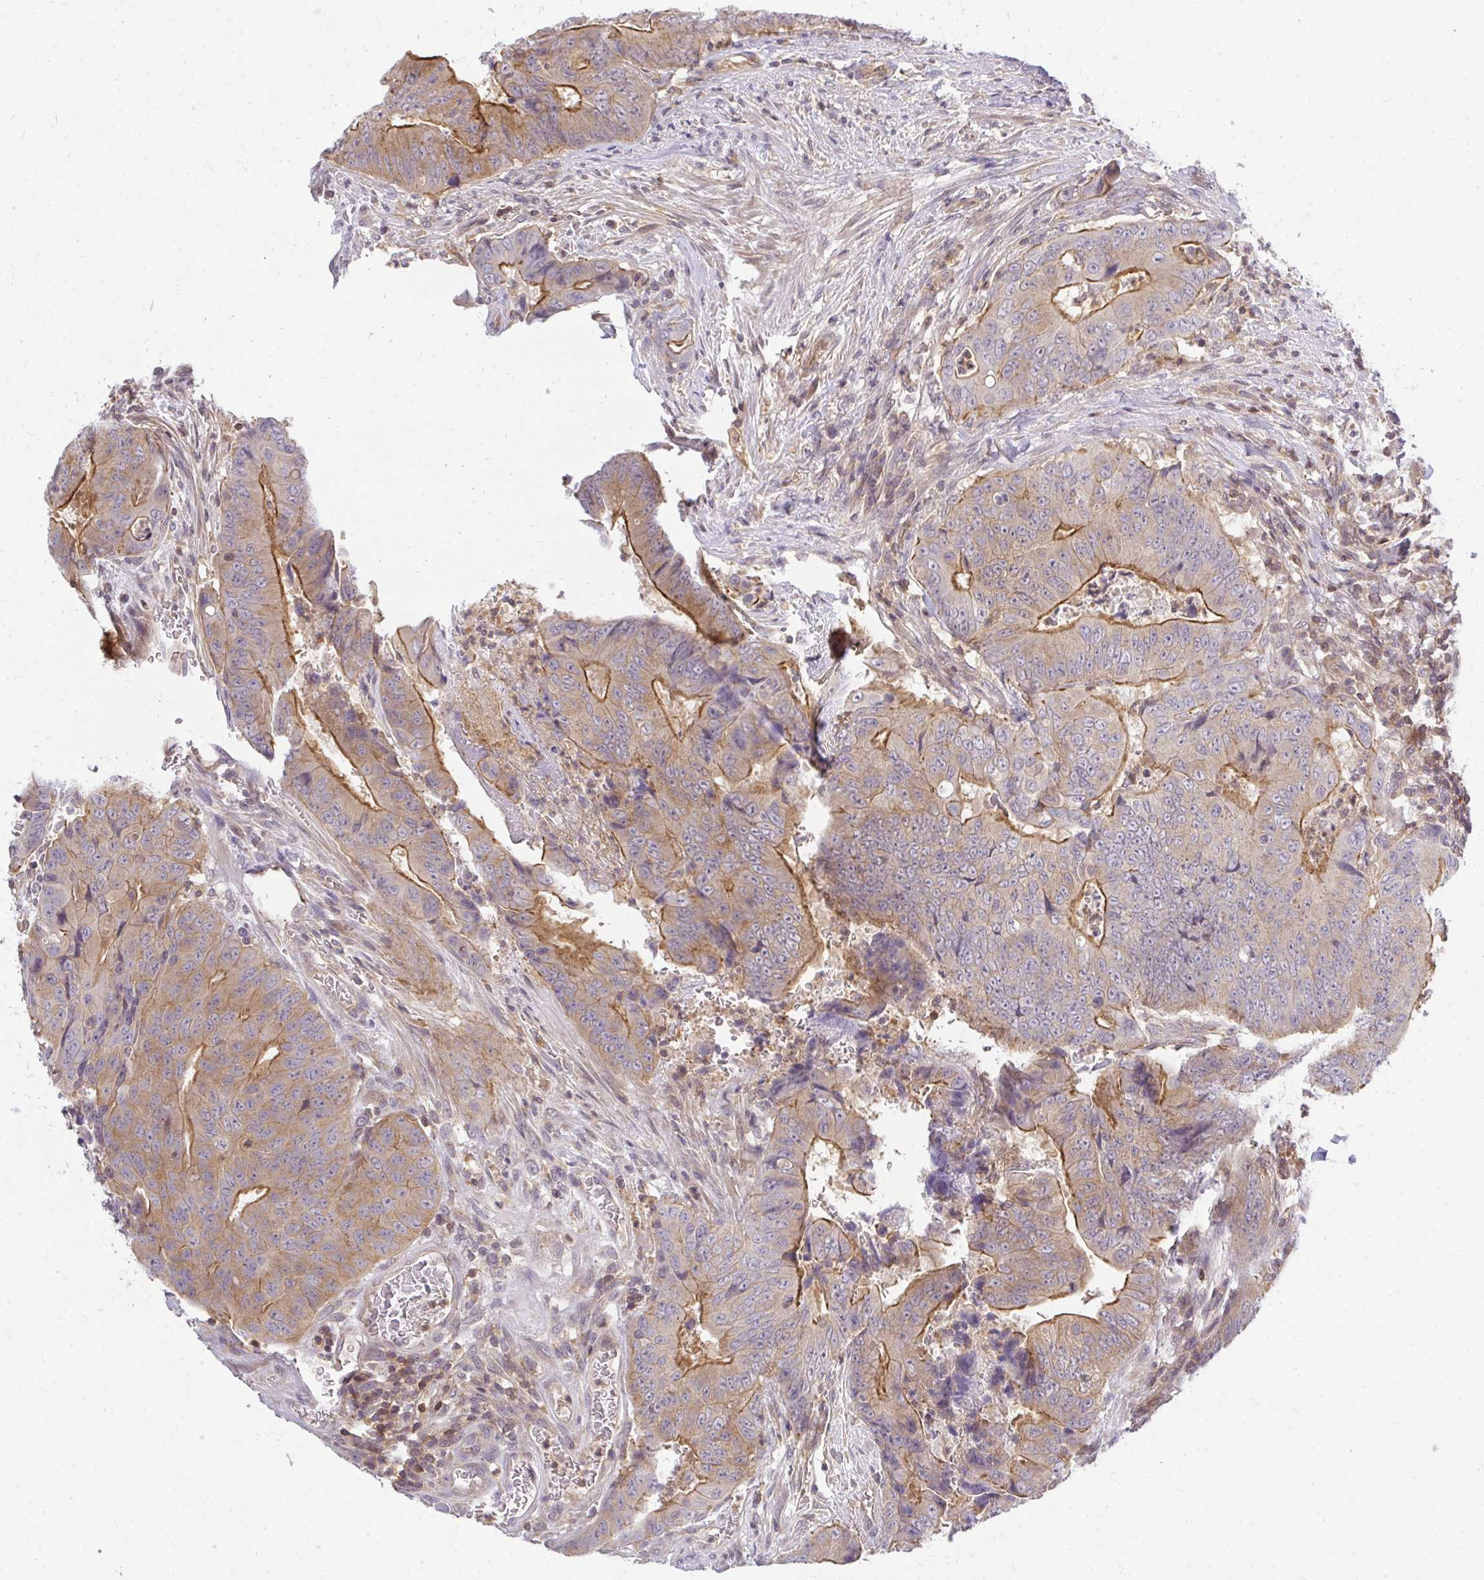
{"staining": {"intensity": "strong", "quantity": "25%-75%", "location": "cytoplasmic/membranous"}, "tissue": "colorectal cancer", "cell_type": "Tumor cells", "image_type": "cancer", "snomed": [{"axis": "morphology", "description": "Adenocarcinoma, NOS"}, {"axis": "topography", "description": "Colon"}], "caption": "IHC of human colorectal adenocarcinoma shows high levels of strong cytoplasmic/membranous positivity in about 25%-75% of tumor cells.", "gene": "HDHD2", "patient": {"sex": "female", "age": 48}}